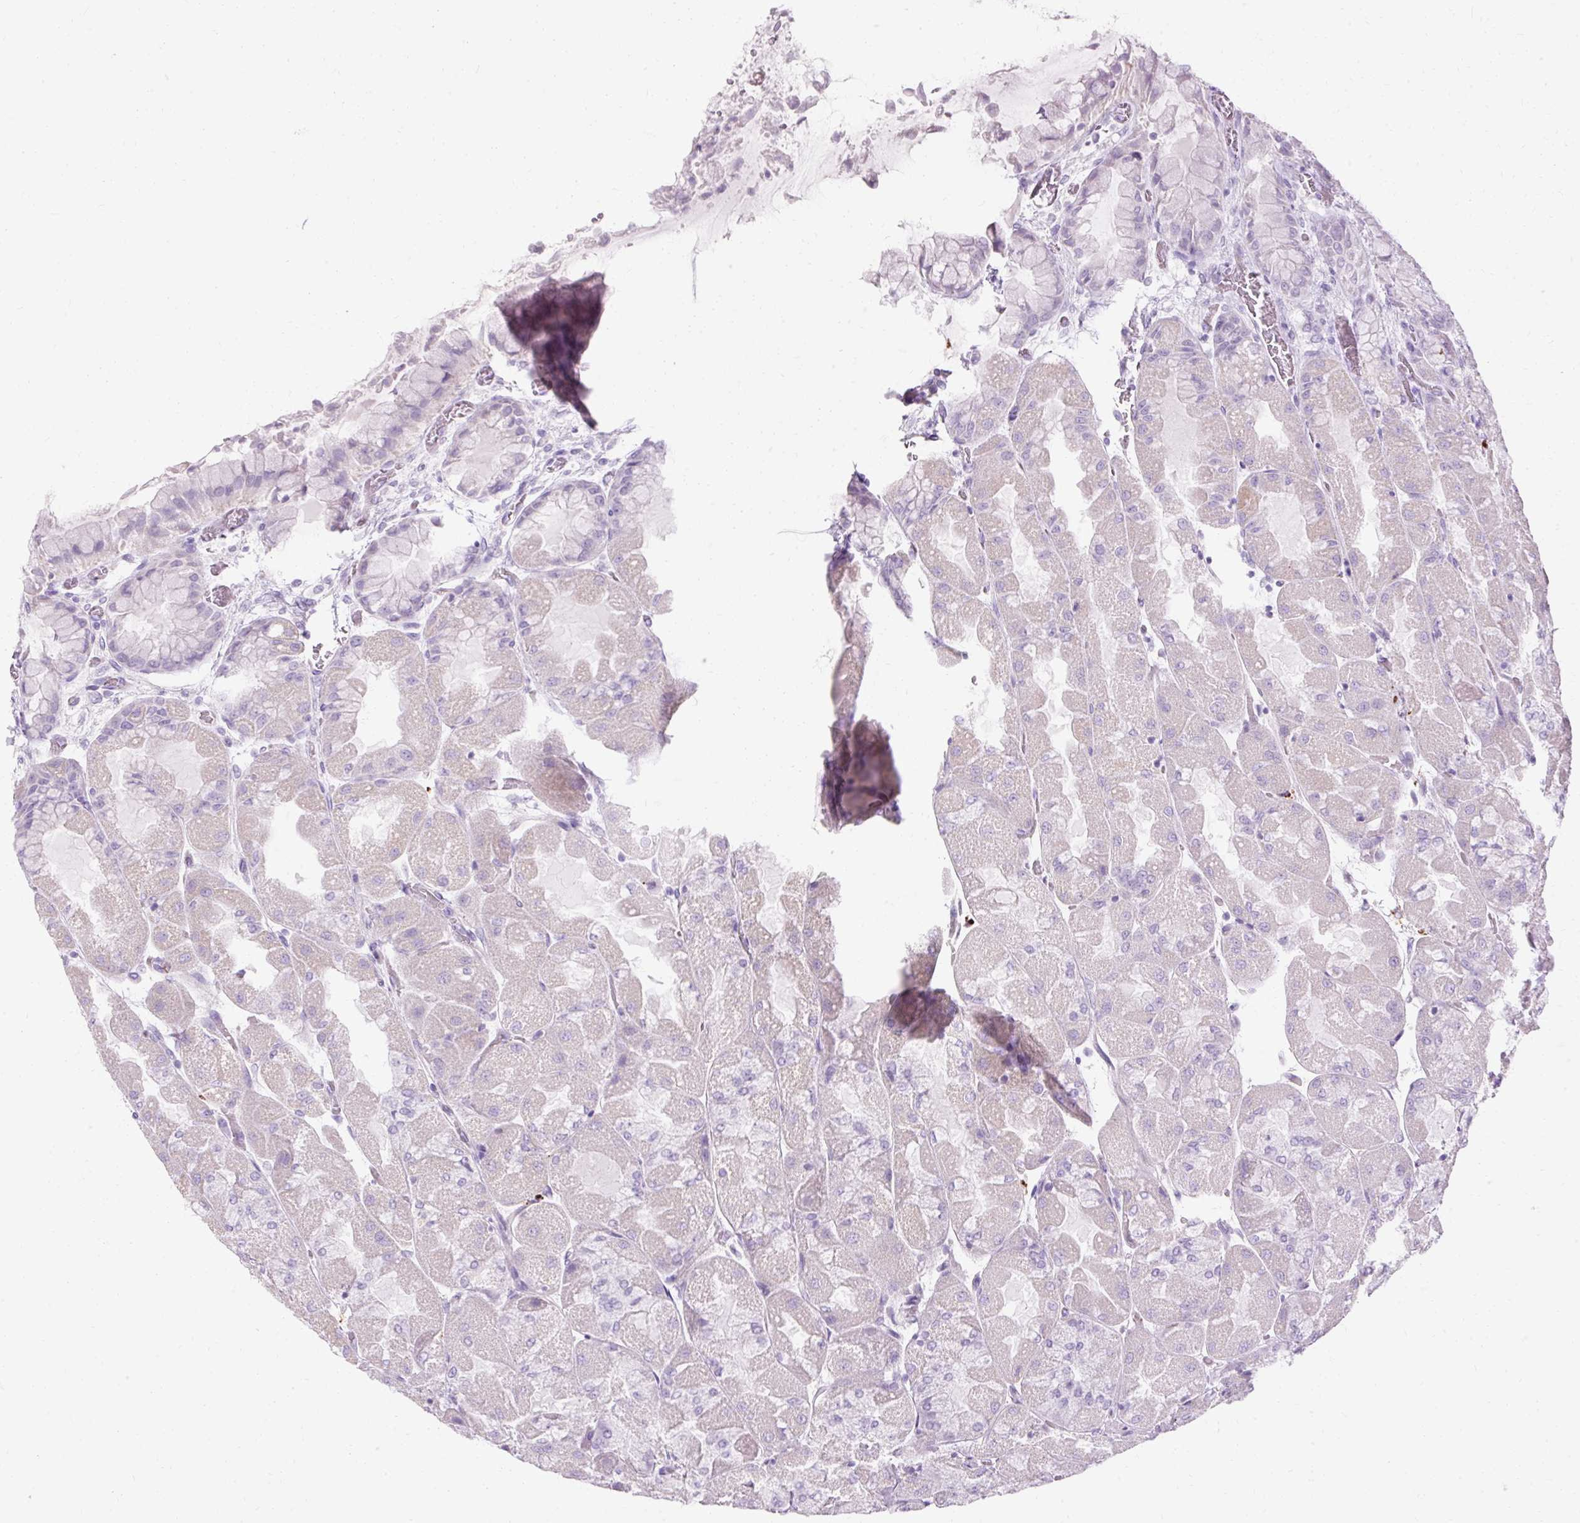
{"staining": {"intensity": "negative", "quantity": "none", "location": "none"}, "tissue": "stomach", "cell_type": "Glandular cells", "image_type": "normal", "snomed": [{"axis": "morphology", "description": "Normal tissue, NOS"}, {"axis": "topography", "description": "Stomach"}], "caption": "Stomach stained for a protein using immunohistochemistry demonstrates no expression glandular cells.", "gene": "HSD11B1", "patient": {"sex": "female", "age": 61}}